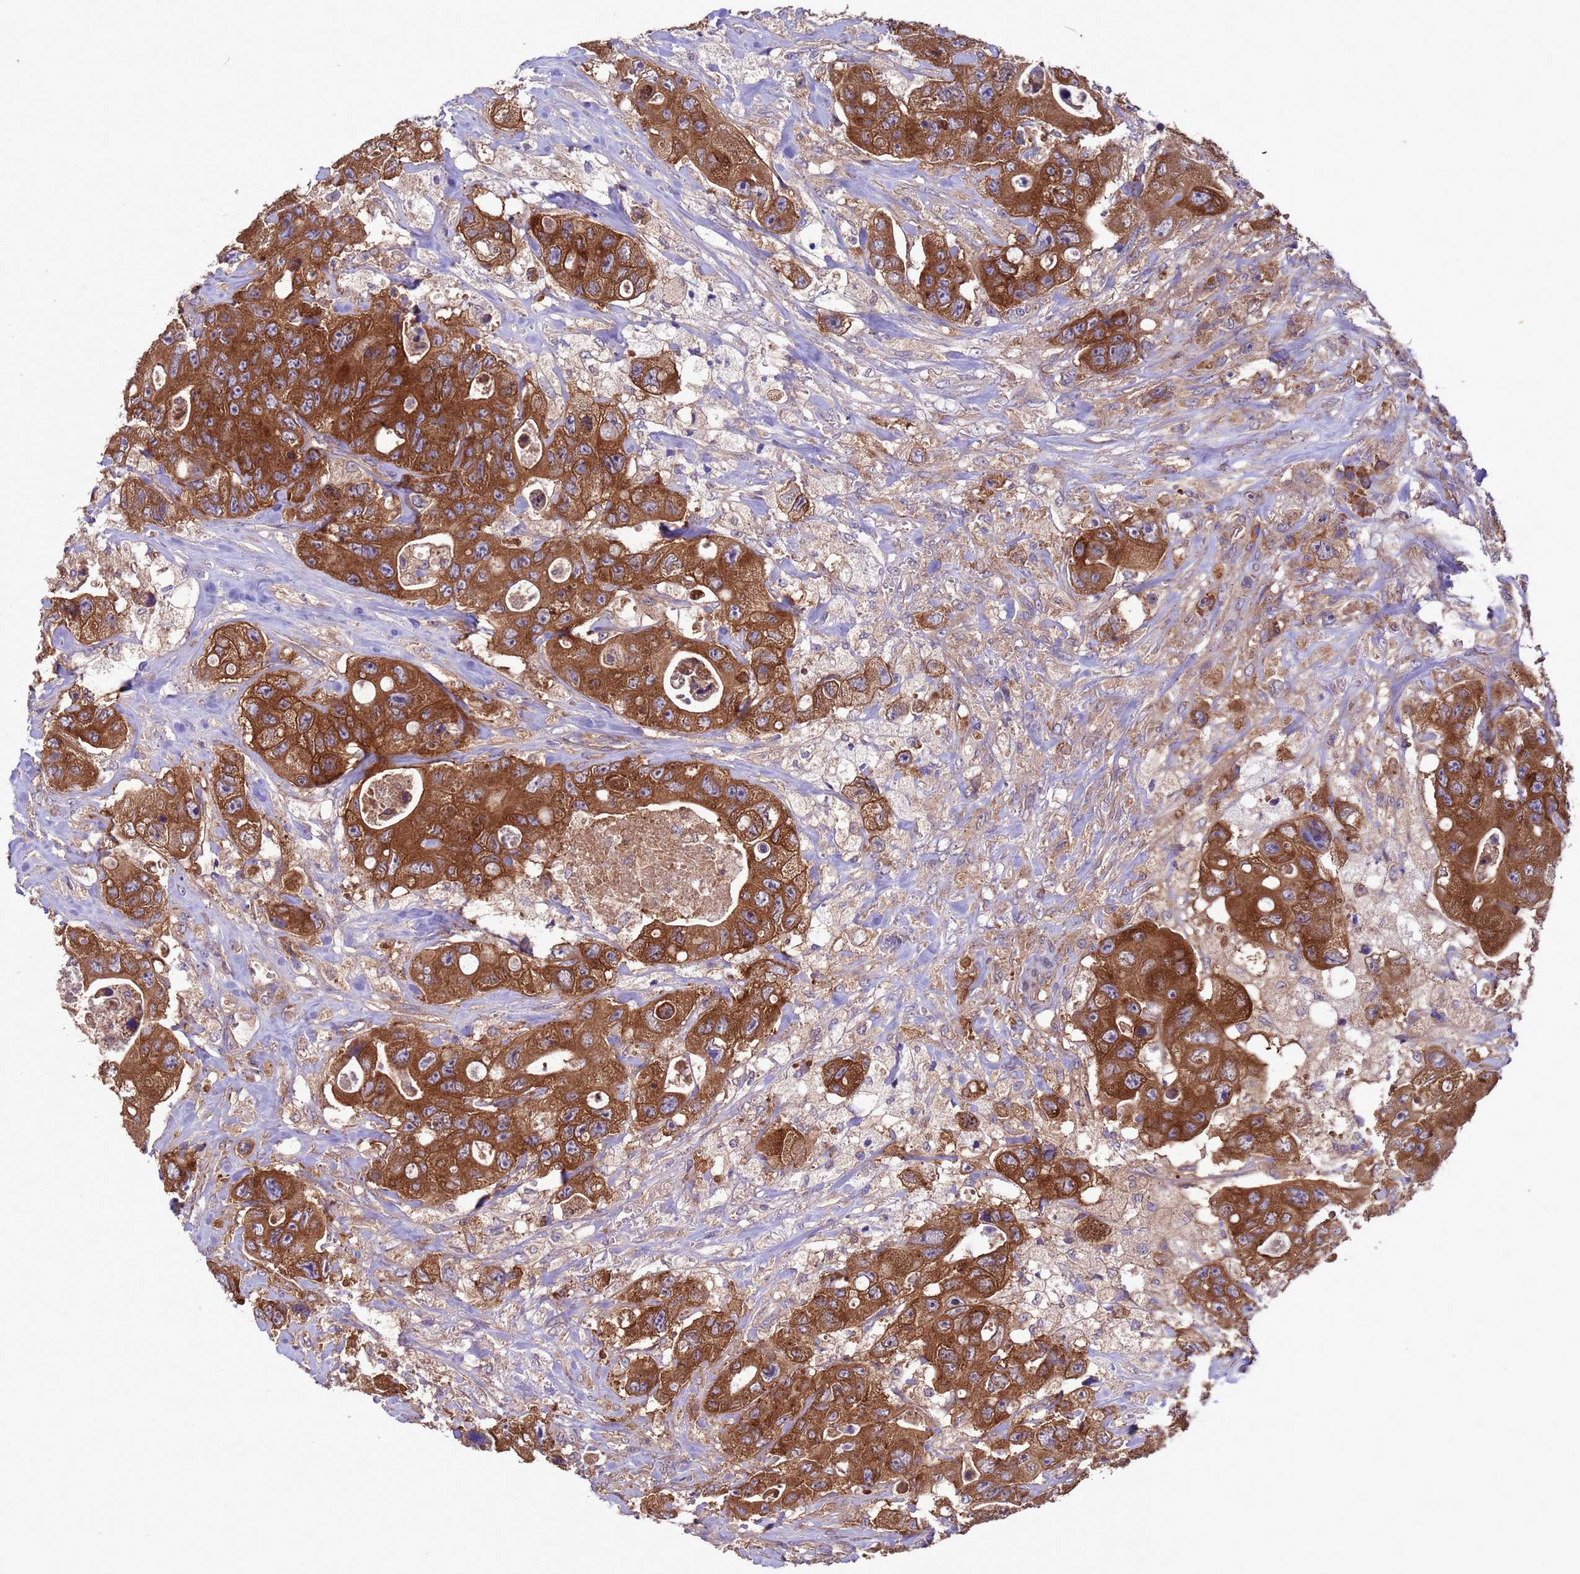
{"staining": {"intensity": "strong", "quantity": ">75%", "location": "cytoplasmic/membranous"}, "tissue": "colorectal cancer", "cell_type": "Tumor cells", "image_type": "cancer", "snomed": [{"axis": "morphology", "description": "Adenocarcinoma, NOS"}, {"axis": "topography", "description": "Colon"}], "caption": "Tumor cells display high levels of strong cytoplasmic/membranous positivity in about >75% of cells in adenocarcinoma (colorectal).", "gene": "ARHGAP12", "patient": {"sex": "female", "age": 46}}